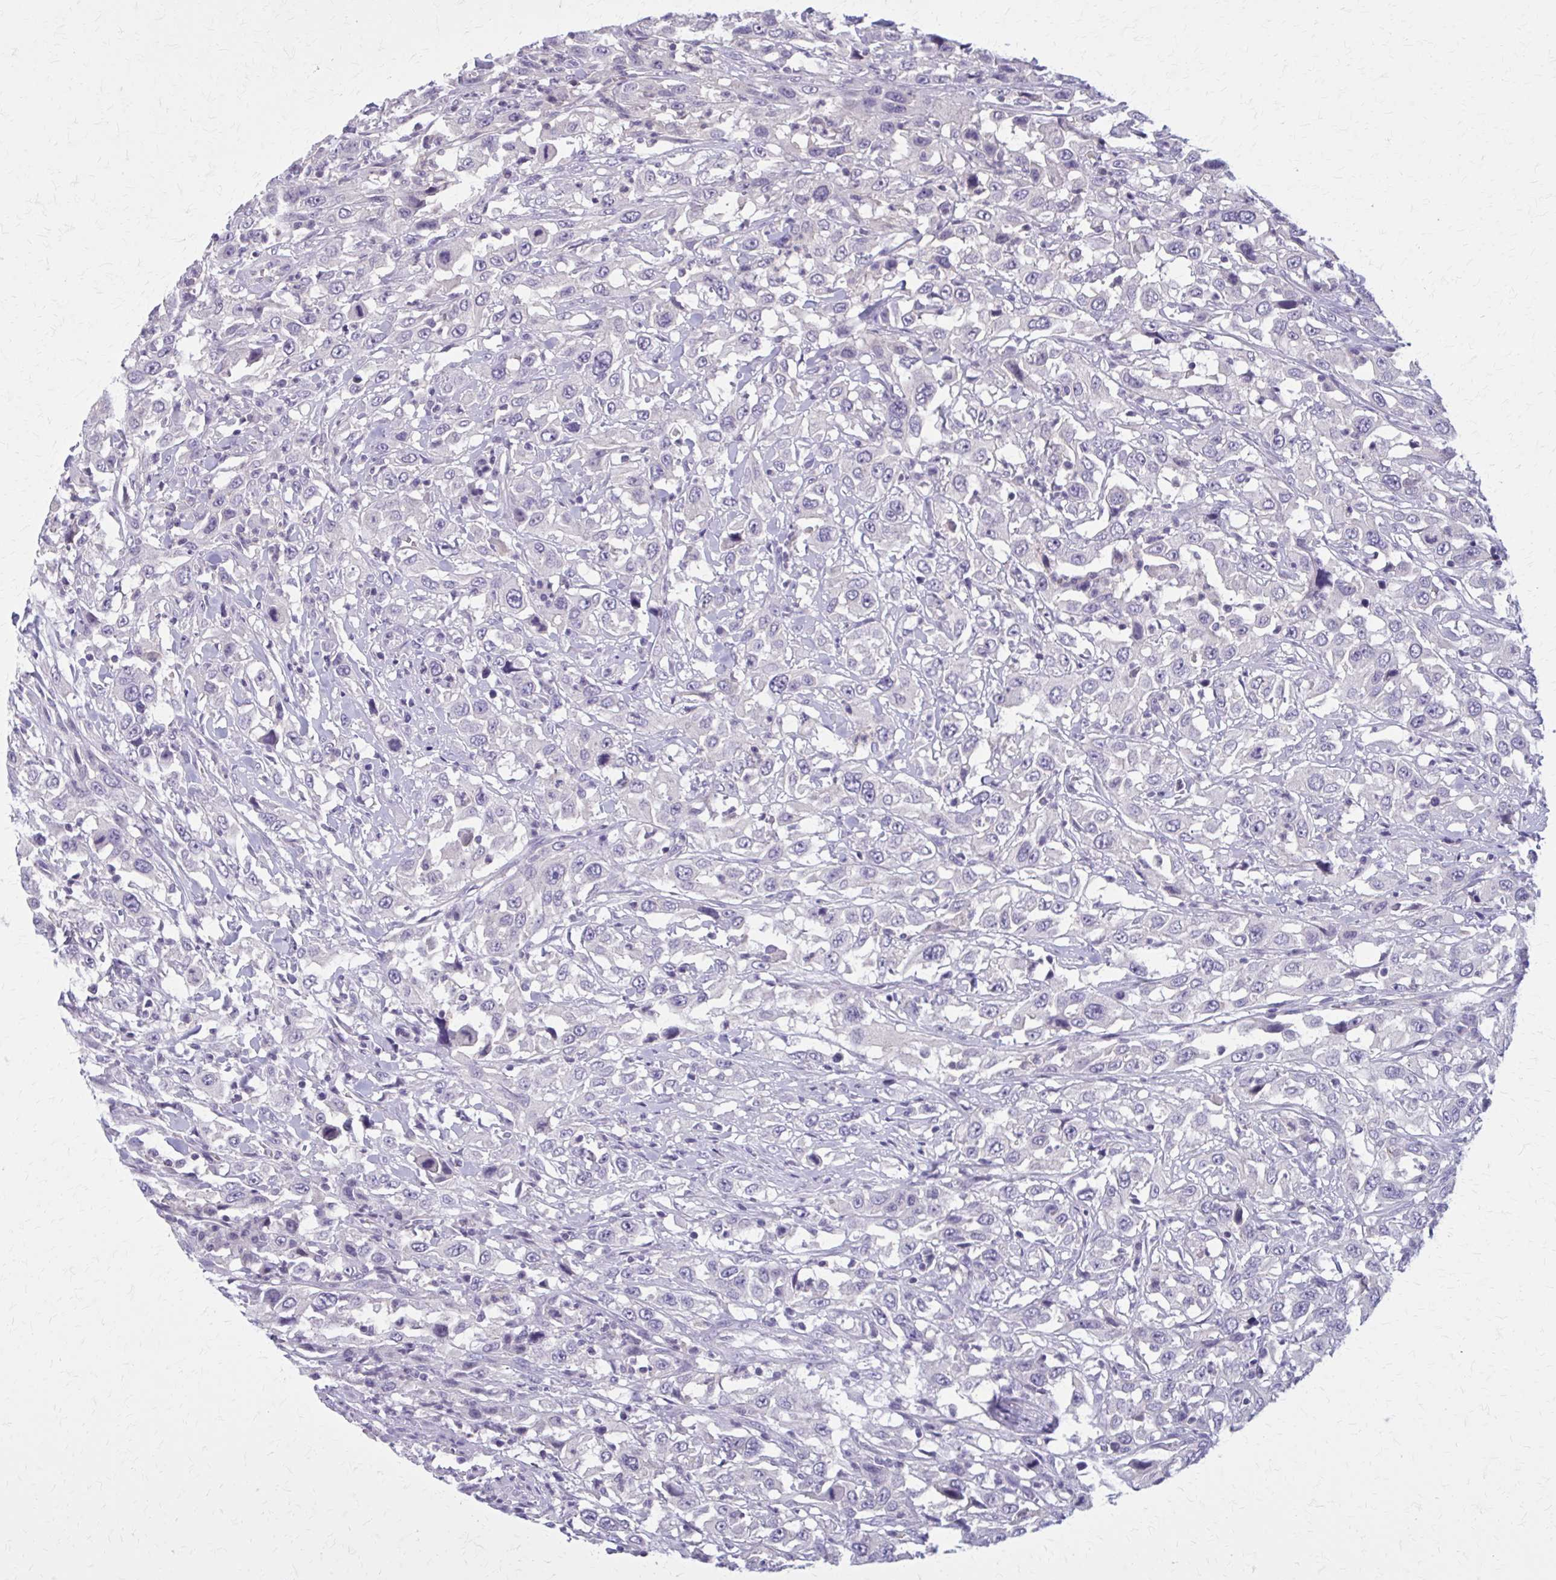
{"staining": {"intensity": "negative", "quantity": "none", "location": "none"}, "tissue": "urothelial cancer", "cell_type": "Tumor cells", "image_type": "cancer", "snomed": [{"axis": "morphology", "description": "Urothelial carcinoma, High grade"}, {"axis": "topography", "description": "Urinary bladder"}], "caption": "The histopathology image exhibits no significant expression in tumor cells of urothelial cancer.", "gene": "OR4A47", "patient": {"sex": "male", "age": 61}}